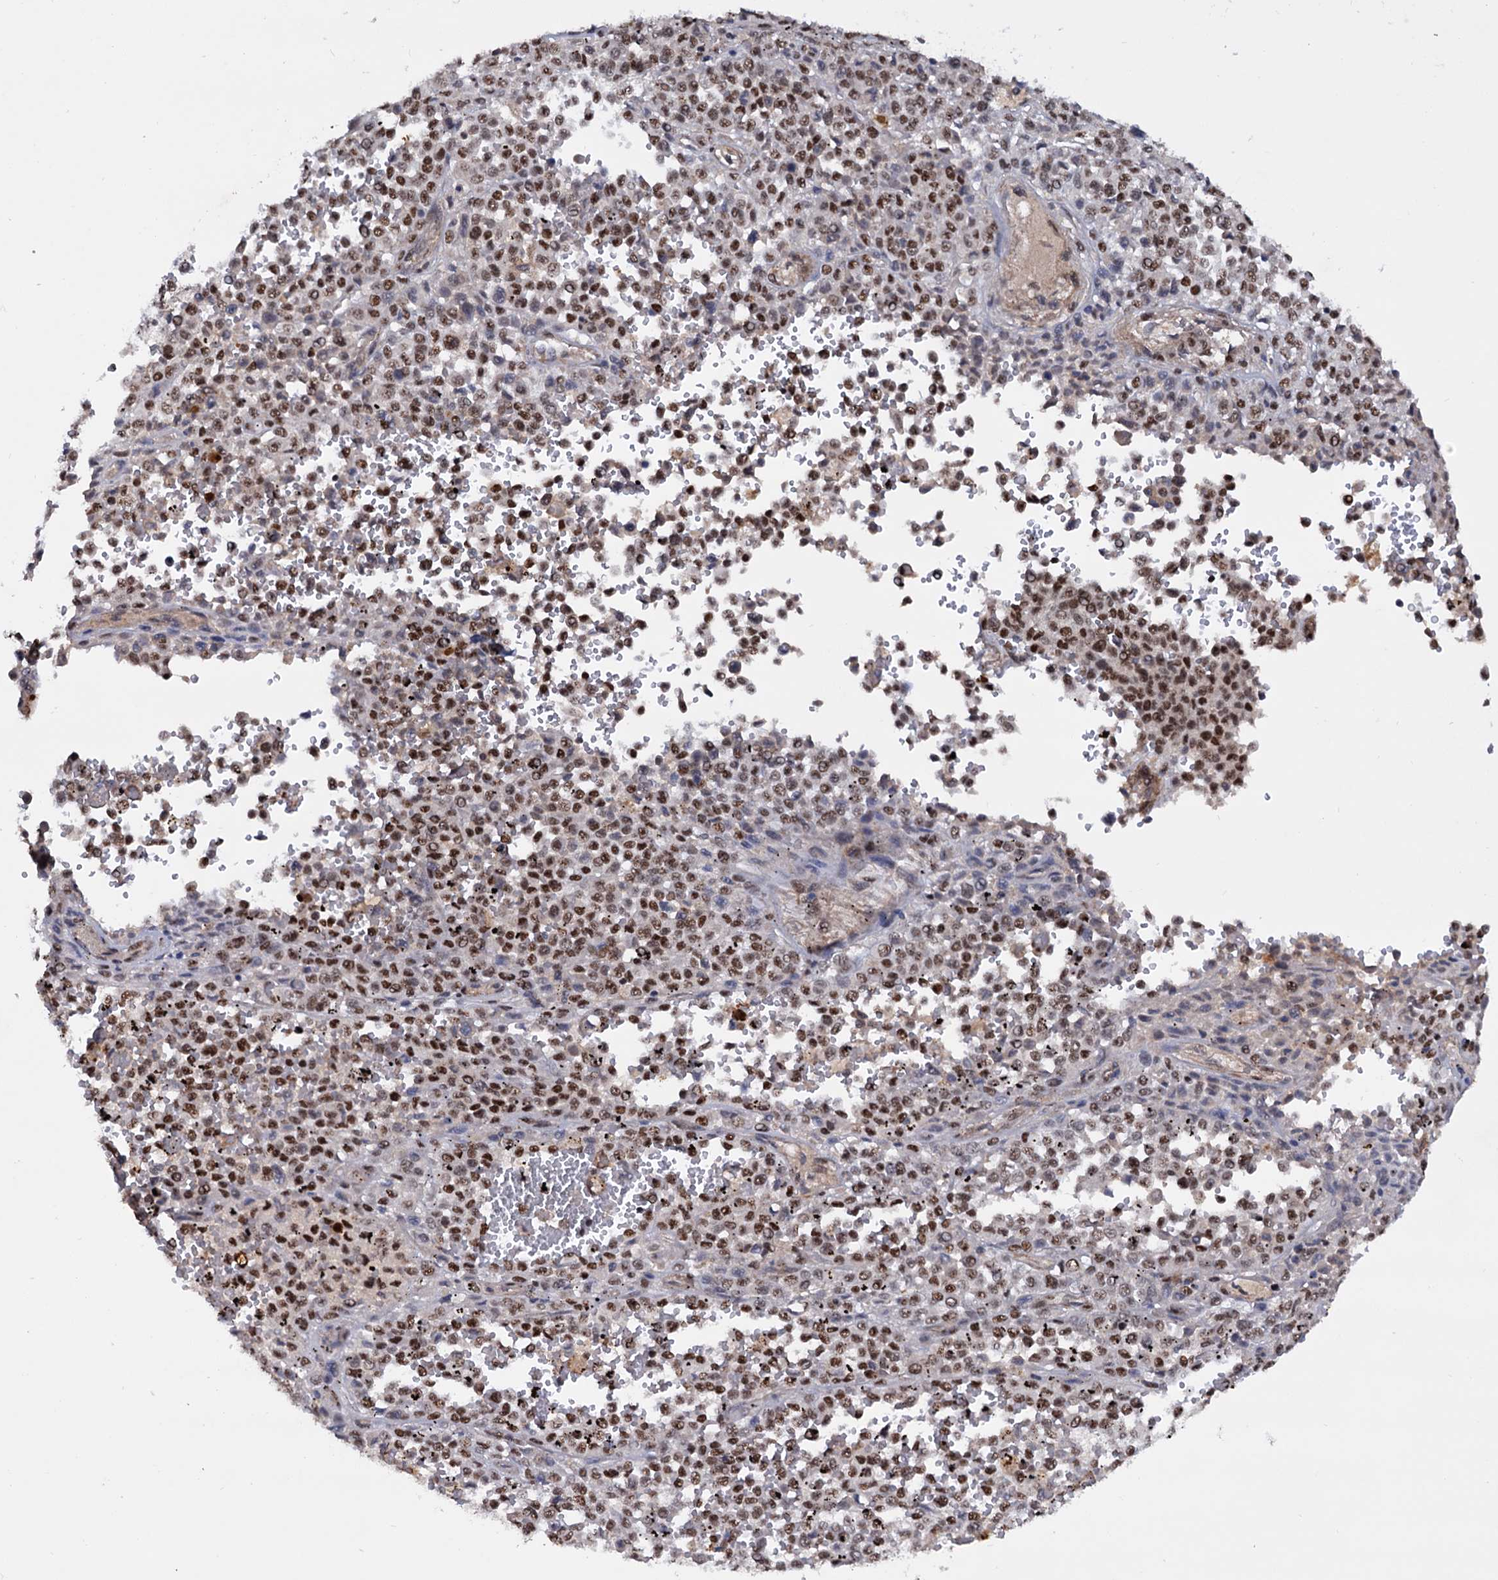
{"staining": {"intensity": "moderate", "quantity": ">75%", "location": "nuclear"}, "tissue": "melanoma", "cell_type": "Tumor cells", "image_type": "cancer", "snomed": [{"axis": "morphology", "description": "Malignant melanoma, Metastatic site"}, {"axis": "topography", "description": "Pancreas"}], "caption": "Malignant melanoma (metastatic site) stained with DAB IHC demonstrates medium levels of moderate nuclear expression in approximately >75% of tumor cells.", "gene": "TBC1D12", "patient": {"sex": "female", "age": 30}}